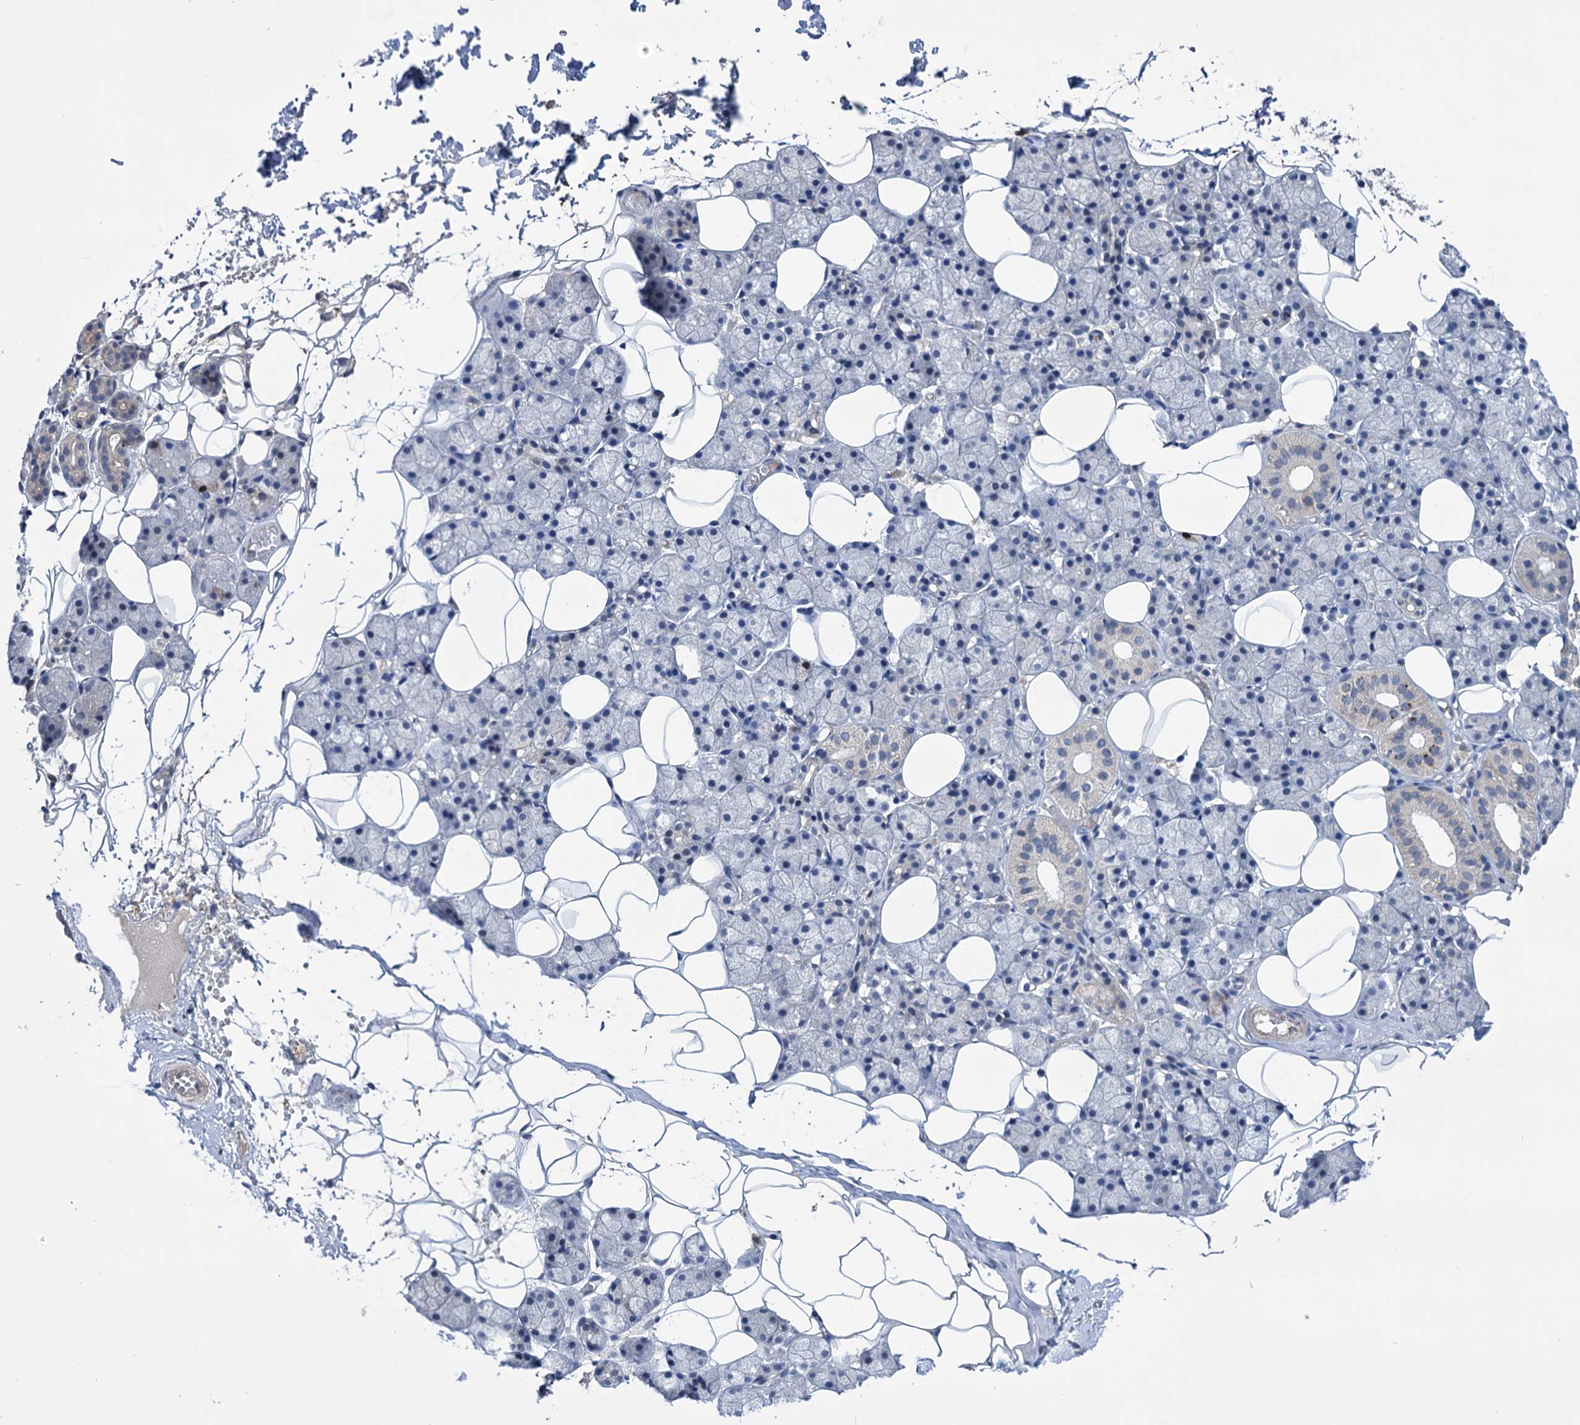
{"staining": {"intensity": "strong", "quantity": "<25%", "location": "cytoplasmic/membranous"}, "tissue": "salivary gland", "cell_type": "Glandular cells", "image_type": "normal", "snomed": [{"axis": "morphology", "description": "Normal tissue, NOS"}, {"axis": "topography", "description": "Salivary gland"}], "caption": "Strong cytoplasmic/membranous expression for a protein is present in about <25% of glandular cells of normal salivary gland using immunohistochemistry (IHC).", "gene": "NCAPD2", "patient": {"sex": "female", "age": 33}}